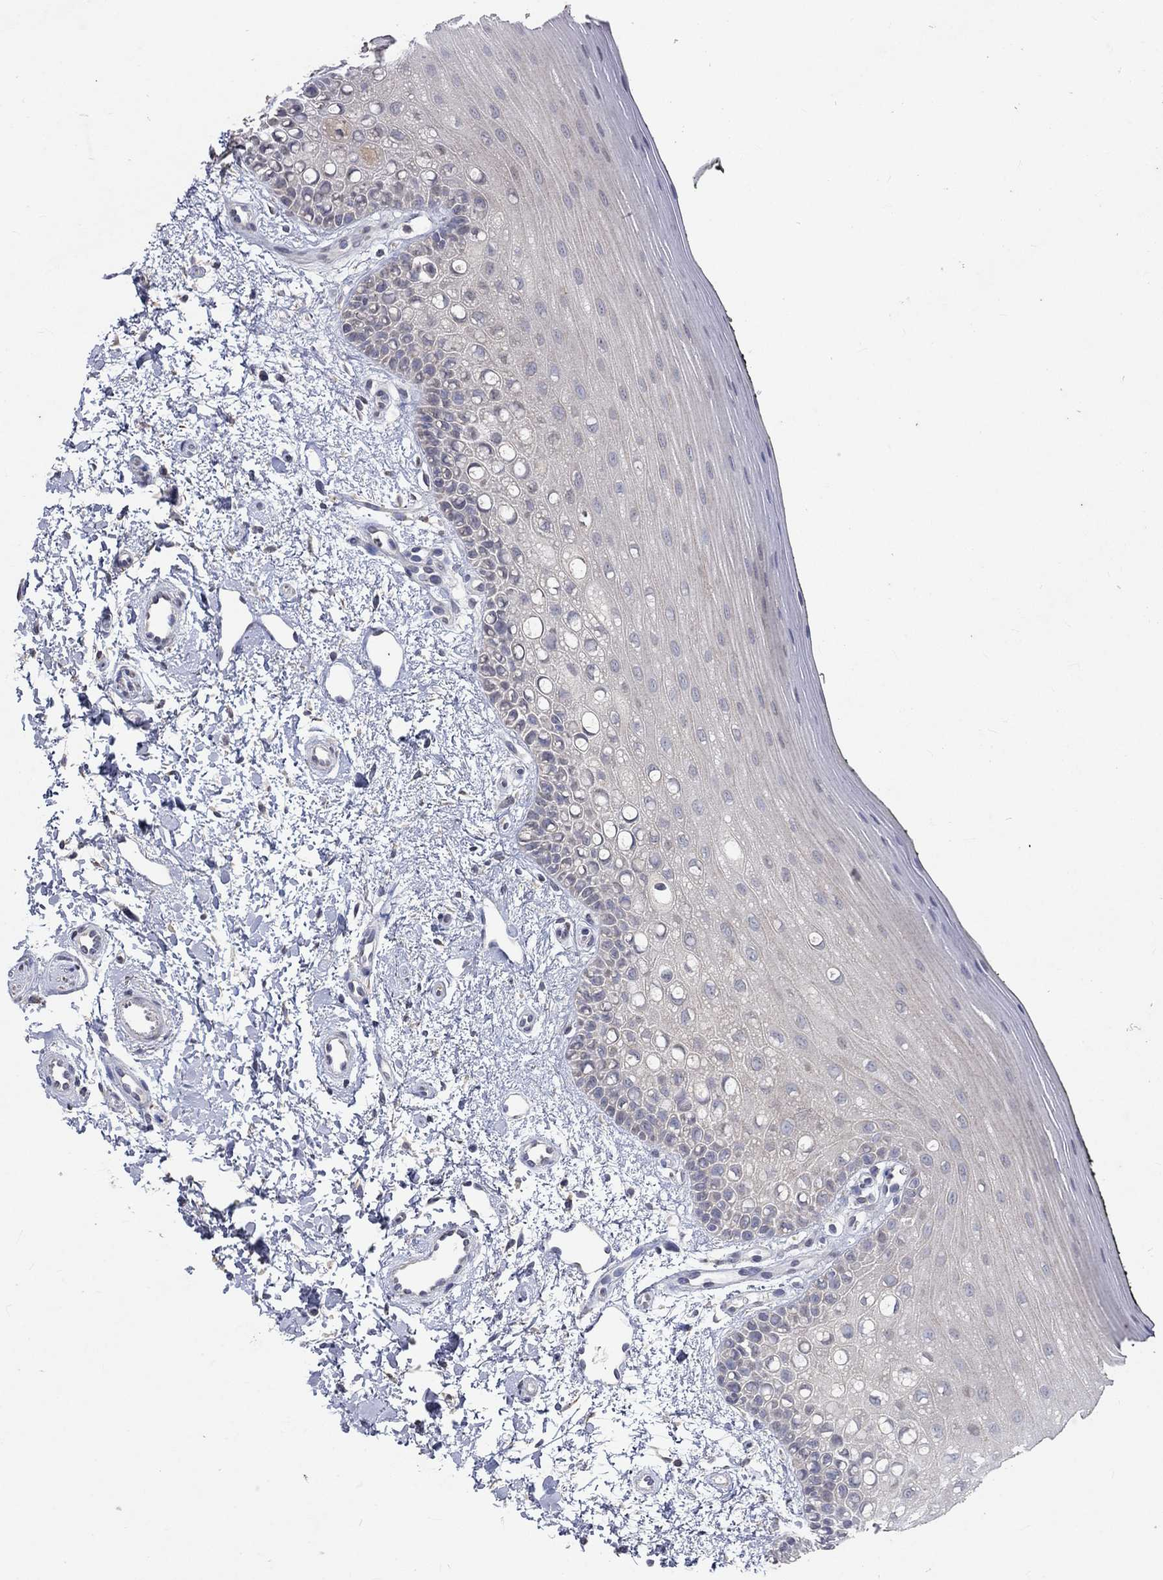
{"staining": {"intensity": "negative", "quantity": "none", "location": "none"}, "tissue": "oral mucosa", "cell_type": "Squamous epithelial cells", "image_type": "normal", "snomed": [{"axis": "morphology", "description": "Normal tissue, NOS"}, {"axis": "topography", "description": "Oral tissue"}], "caption": "Immunohistochemical staining of normal human oral mucosa exhibits no significant expression in squamous epithelial cells.", "gene": "TMEM169", "patient": {"sex": "female", "age": 78}}